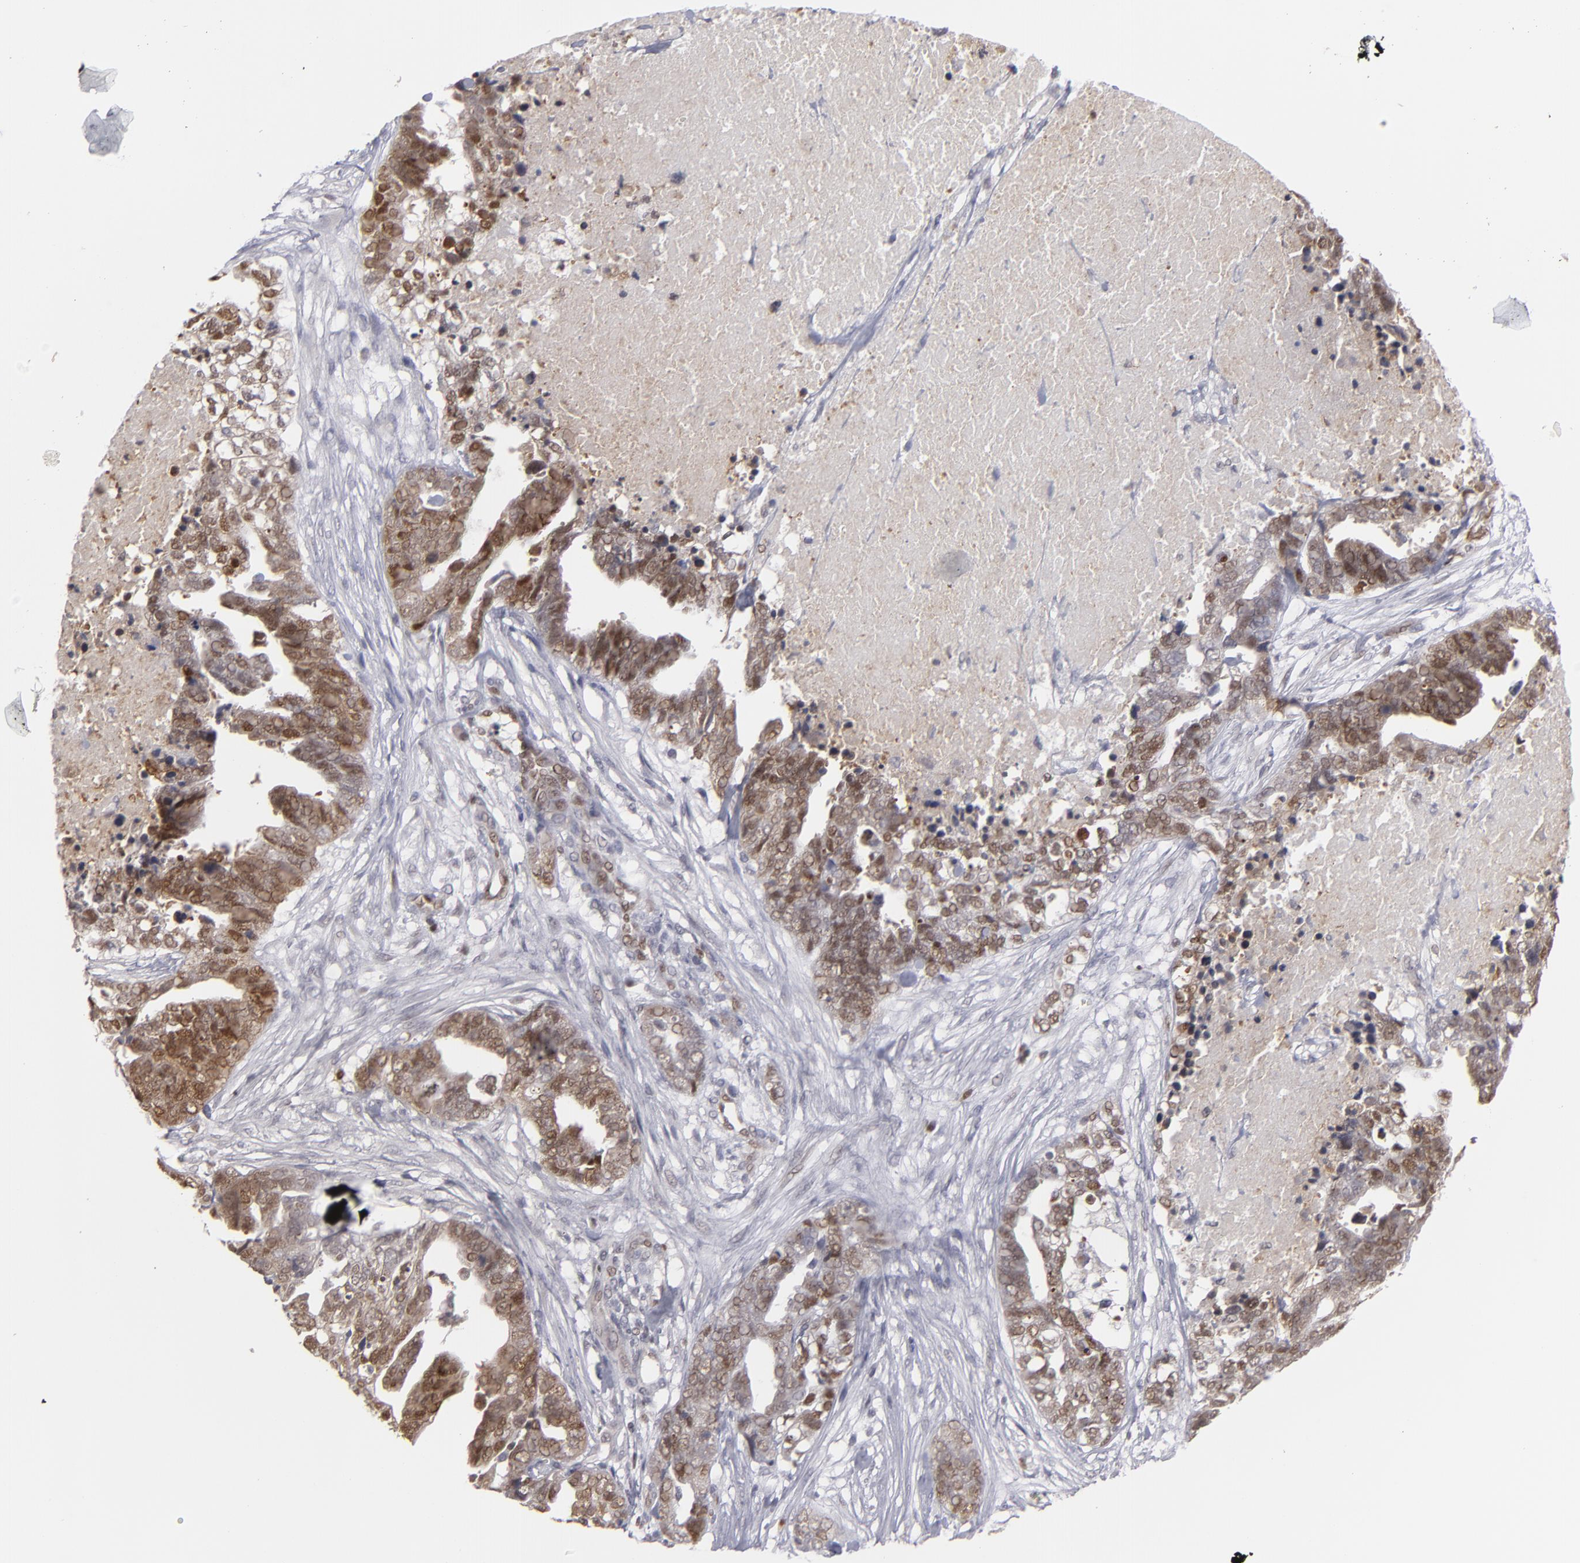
{"staining": {"intensity": "moderate", "quantity": "25%-75%", "location": "cytoplasmic/membranous,nuclear"}, "tissue": "ovarian cancer", "cell_type": "Tumor cells", "image_type": "cancer", "snomed": [{"axis": "morphology", "description": "Normal tissue, NOS"}, {"axis": "morphology", "description": "Cystadenocarcinoma, serous, NOS"}, {"axis": "topography", "description": "Fallopian tube"}, {"axis": "topography", "description": "Ovary"}], "caption": "This is a histology image of immunohistochemistry (IHC) staining of ovarian serous cystadenocarcinoma, which shows moderate positivity in the cytoplasmic/membranous and nuclear of tumor cells.", "gene": "GSR", "patient": {"sex": "female", "age": 56}}